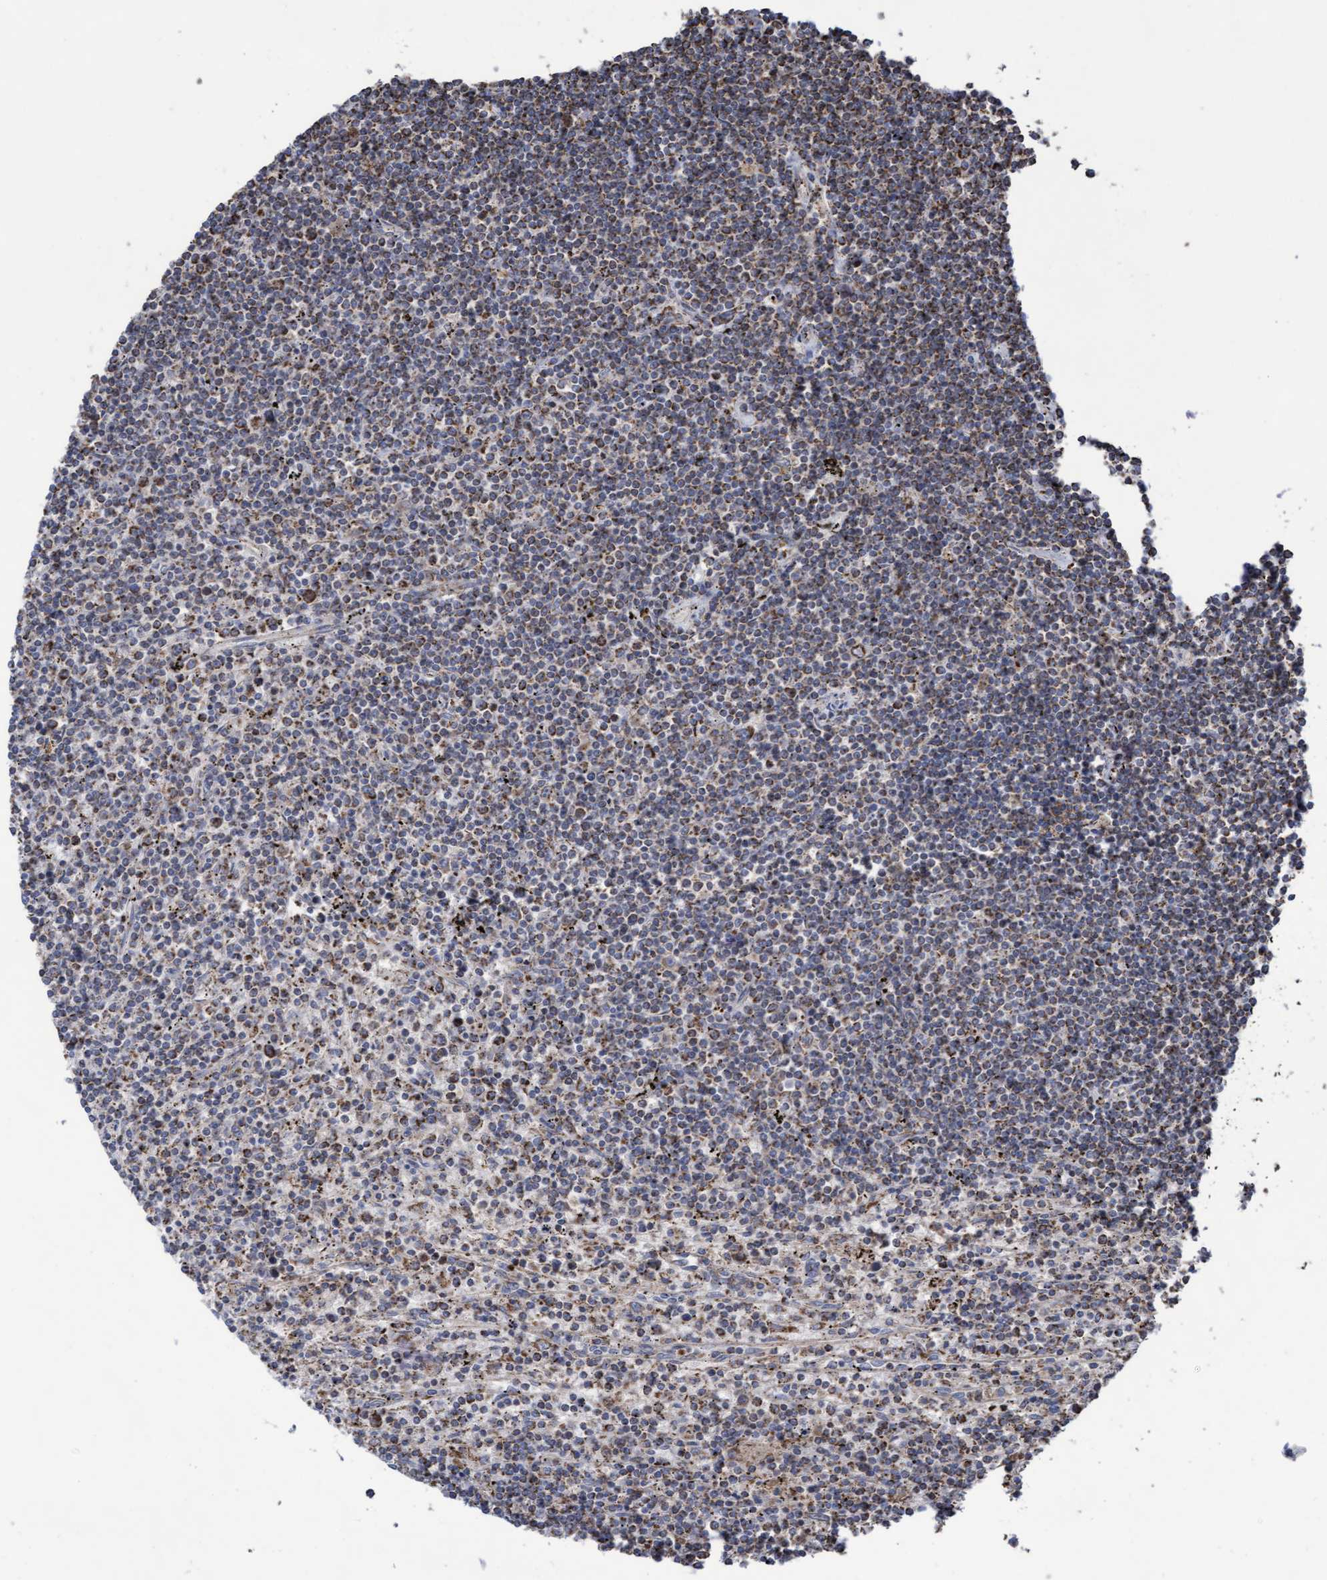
{"staining": {"intensity": "moderate", "quantity": "25%-75%", "location": "cytoplasmic/membranous"}, "tissue": "lymphoma", "cell_type": "Tumor cells", "image_type": "cancer", "snomed": [{"axis": "morphology", "description": "Malignant lymphoma, non-Hodgkin's type, Low grade"}, {"axis": "topography", "description": "Spleen"}], "caption": "Malignant lymphoma, non-Hodgkin's type (low-grade) was stained to show a protein in brown. There is medium levels of moderate cytoplasmic/membranous expression in about 25%-75% of tumor cells.", "gene": "COBL", "patient": {"sex": "male", "age": 76}}